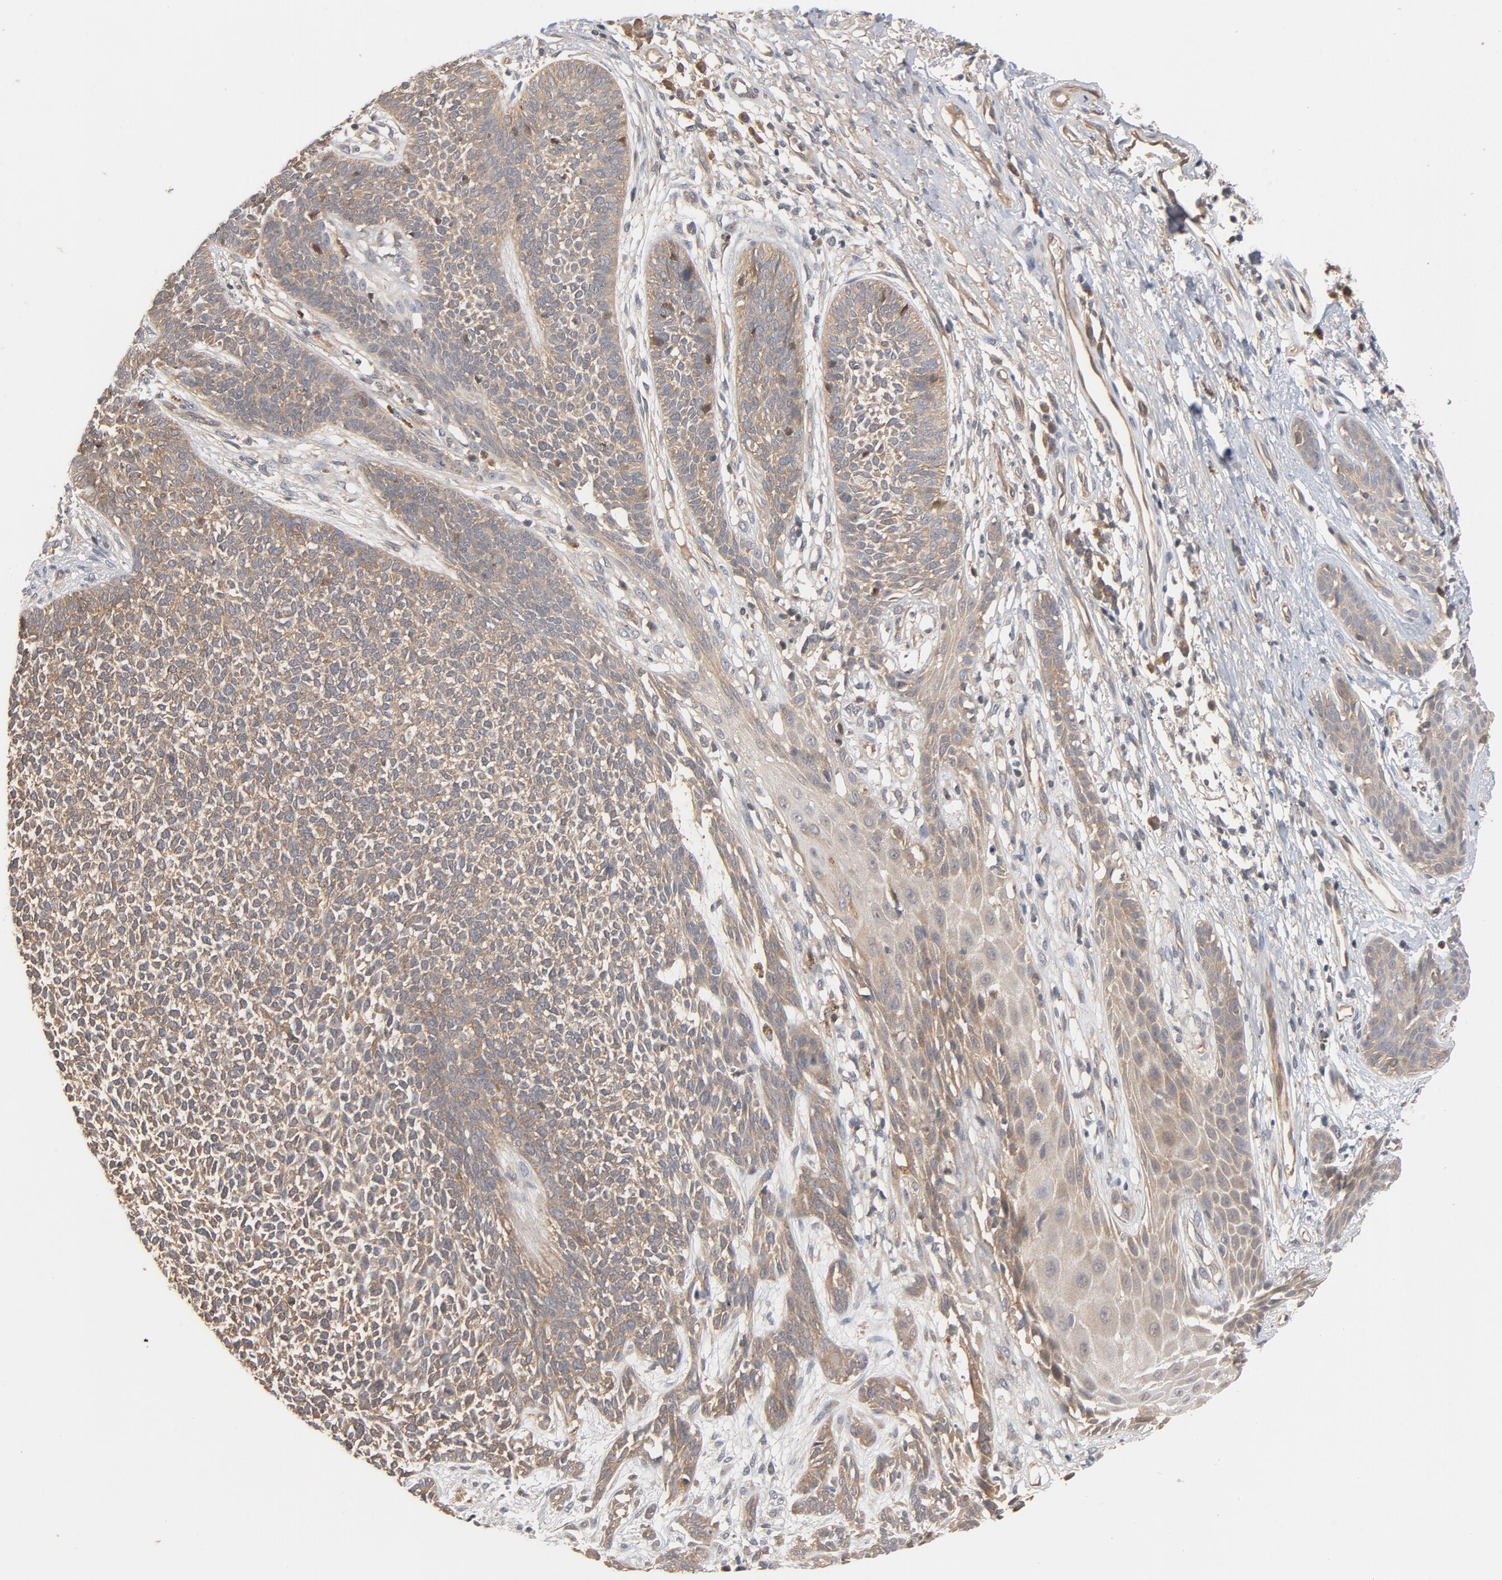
{"staining": {"intensity": "weak", "quantity": ">75%", "location": "cytoplasmic/membranous"}, "tissue": "skin cancer", "cell_type": "Tumor cells", "image_type": "cancer", "snomed": [{"axis": "morphology", "description": "Basal cell carcinoma"}, {"axis": "topography", "description": "Skin"}], "caption": "Basal cell carcinoma (skin) stained with a protein marker shows weak staining in tumor cells.", "gene": "PITPNM2", "patient": {"sex": "female", "age": 84}}